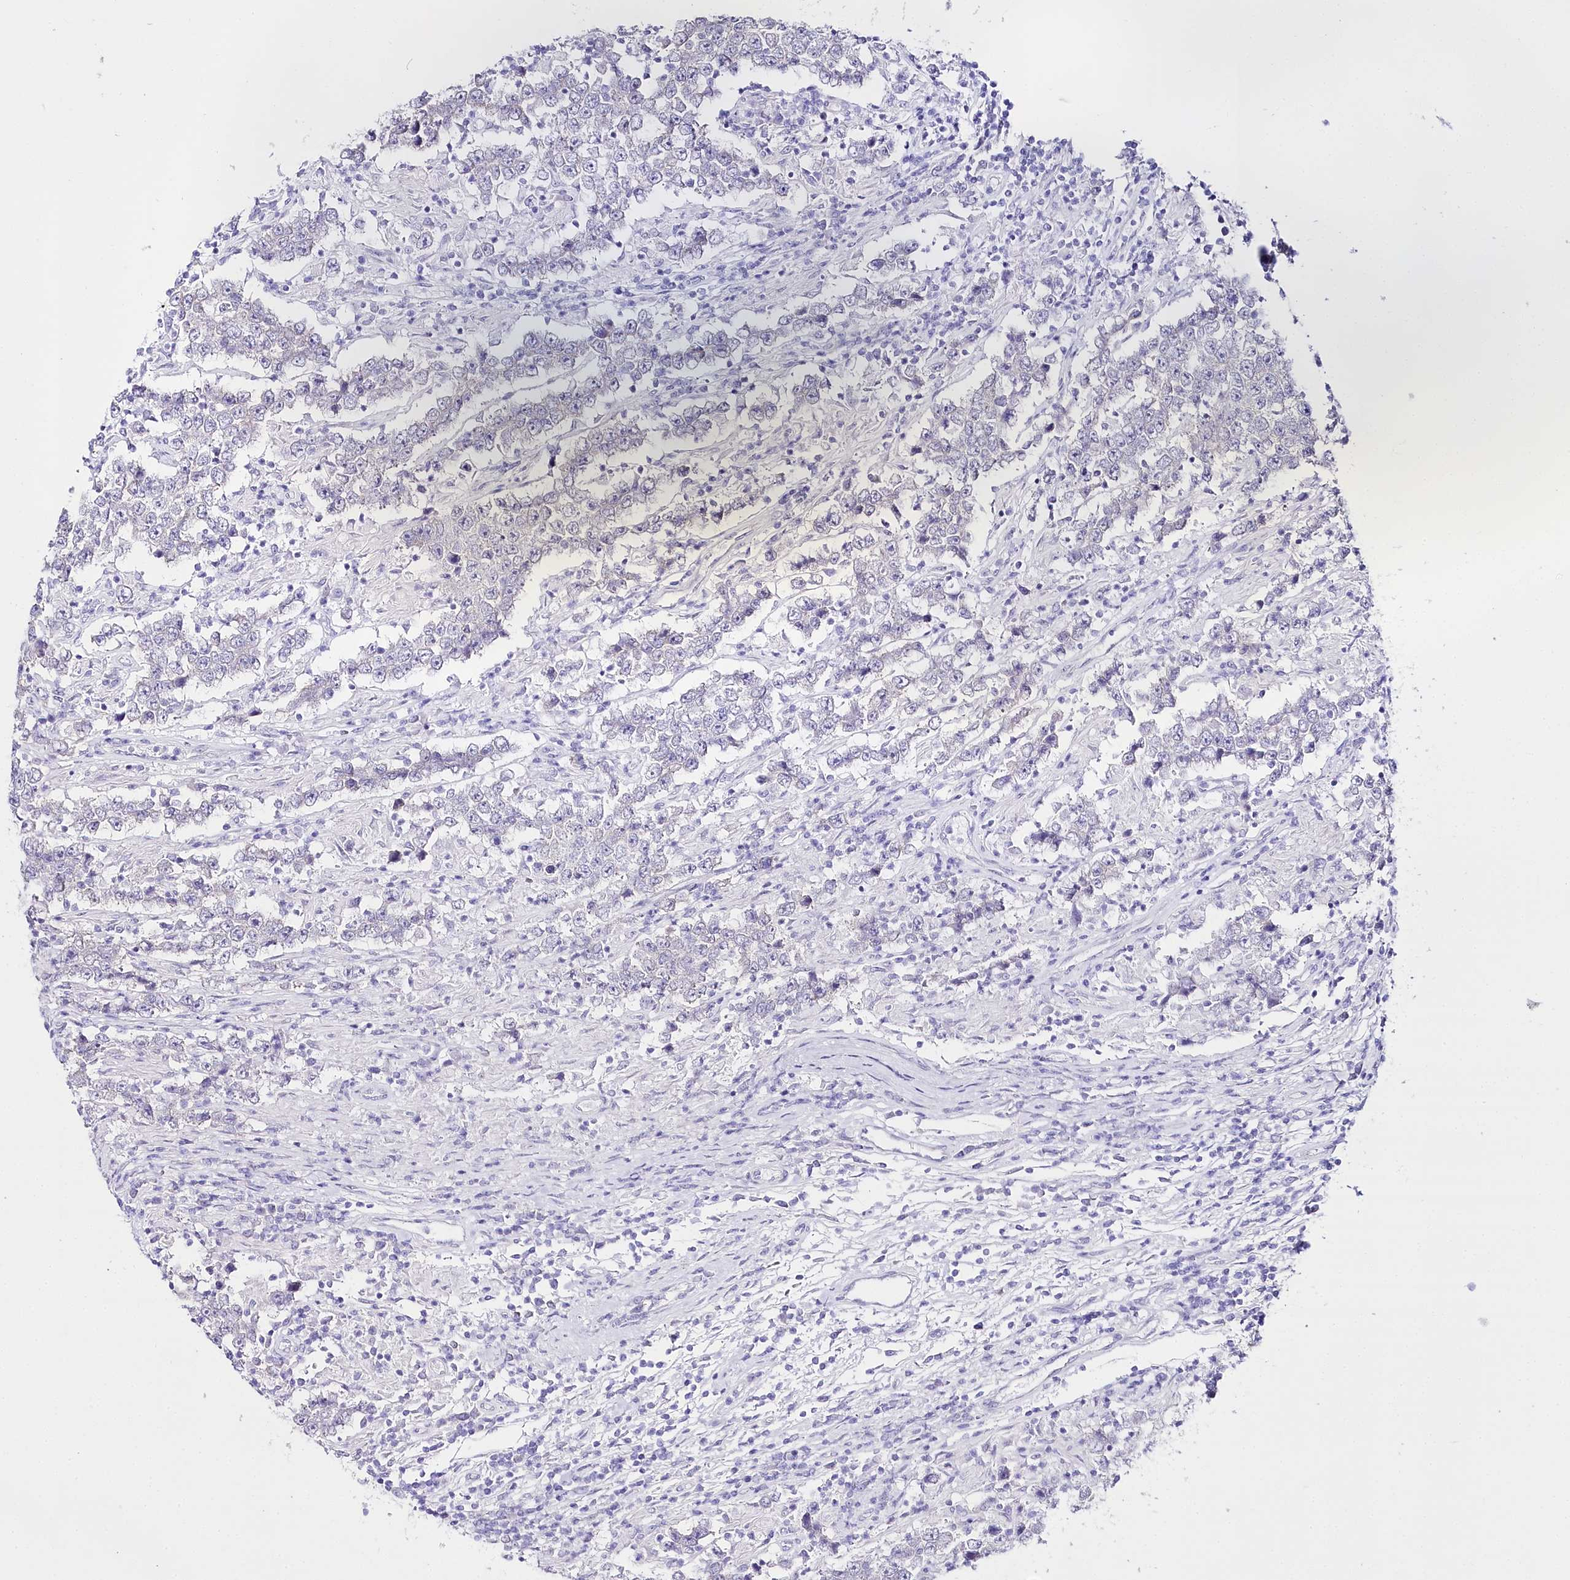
{"staining": {"intensity": "negative", "quantity": "none", "location": "none"}, "tissue": "testis cancer", "cell_type": "Tumor cells", "image_type": "cancer", "snomed": [{"axis": "morphology", "description": "Normal tissue, NOS"}, {"axis": "morphology", "description": "Urothelial carcinoma, High grade"}, {"axis": "morphology", "description": "Seminoma, NOS"}, {"axis": "morphology", "description": "Carcinoma, Embryonal, NOS"}, {"axis": "topography", "description": "Urinary bladder"}, {"axis": "topography", "description": "Testis"}], "caption": "Protein analysis of testis cancer (urothelial carcinoma (high-grade)) reveals no significant positivity in tumor cells.", "gene": "CSN3", "patient": {"sex": "male", "age": 41}}